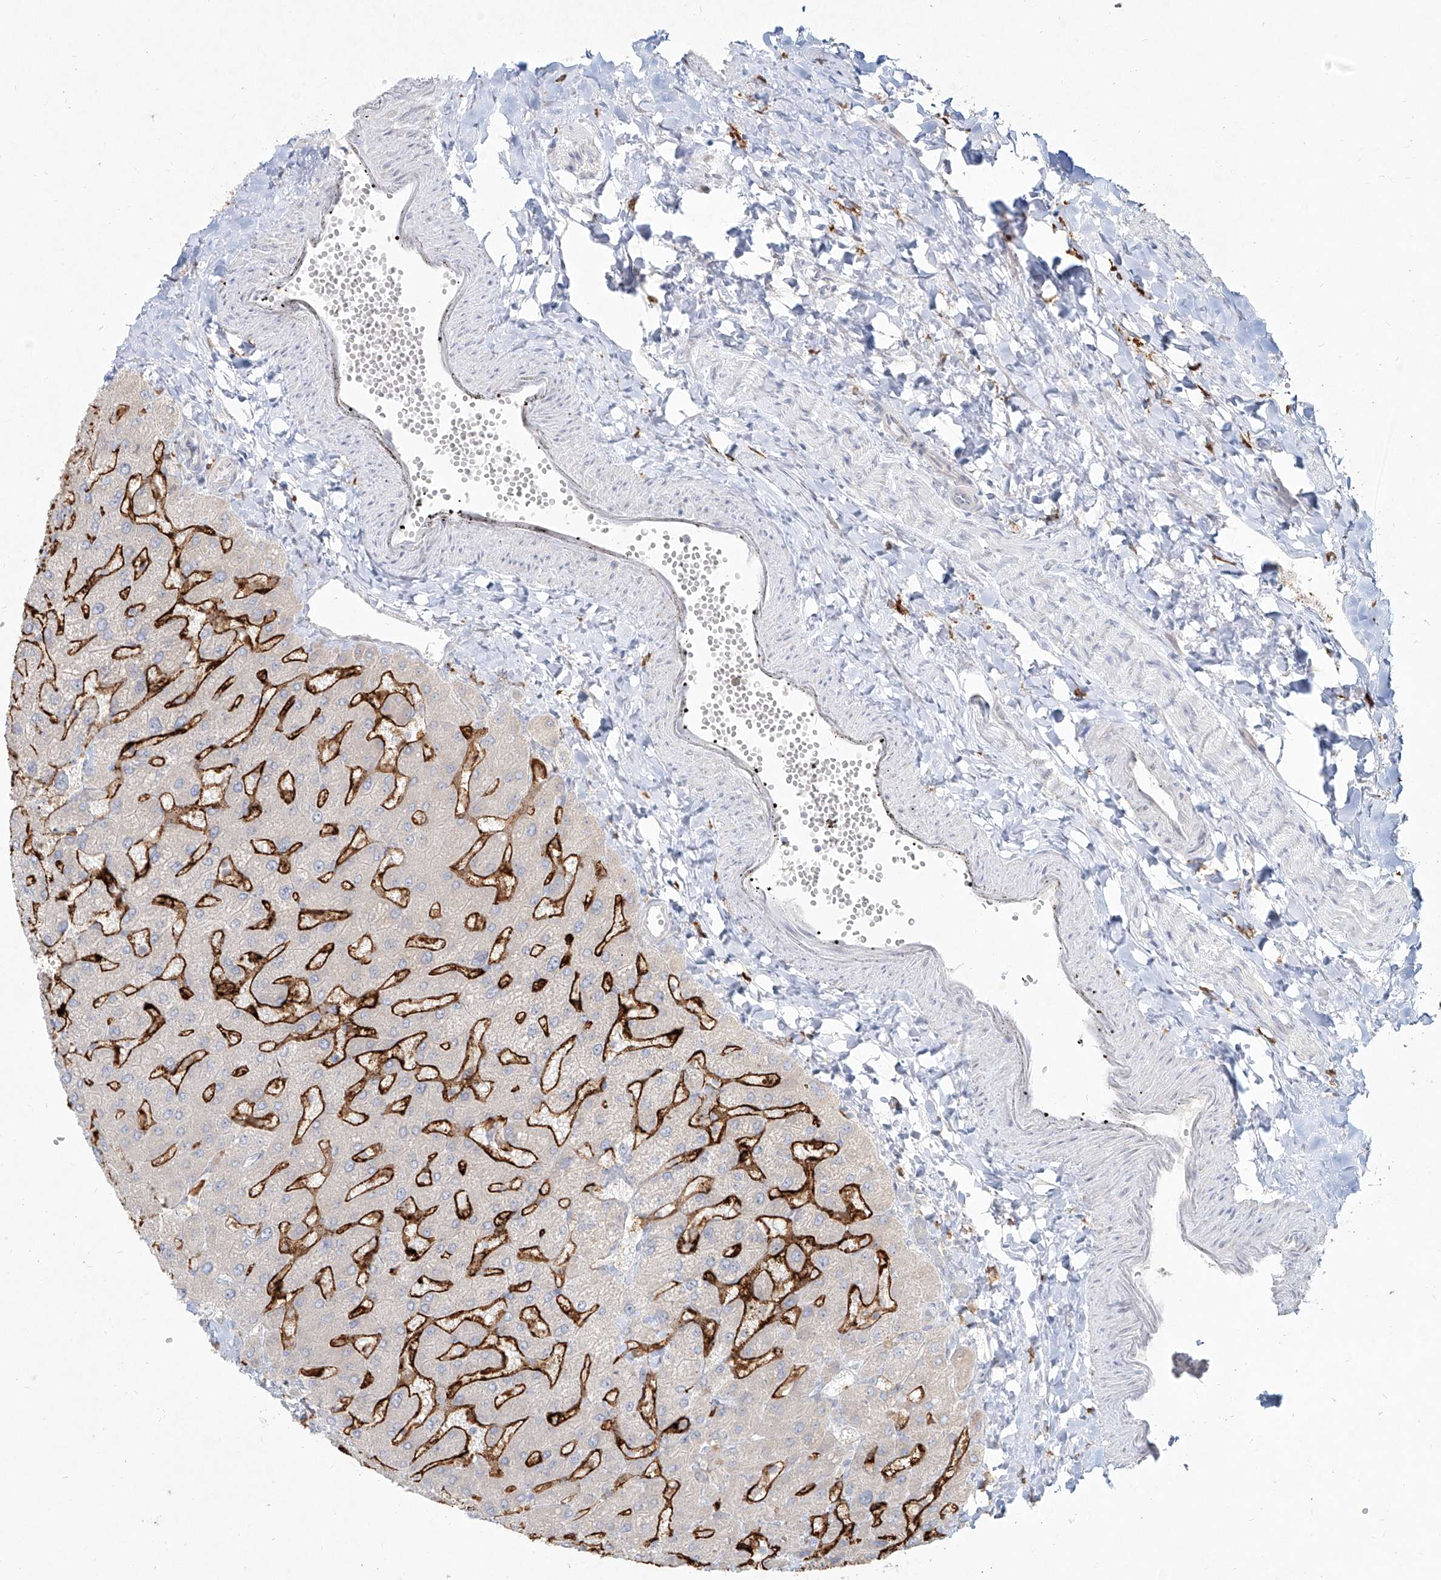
{"staining": {"intensity": "negative", "quantity": "none", "location": "none"}, "tissue": "liver", "cell_type": "Cholangiocytes", "image_type": "normal", "snomed": [{"axis": "morphology", "description": "Normal tissue, NOS"}, {"axis": "topography", "description": "Liver"}], "caption": "Immunohistochemical staining of normal human liver demonstrates no significant expression in cholangiocytes.", "gene": "CD209", "patient": {"sex": "male", "age": 55}}